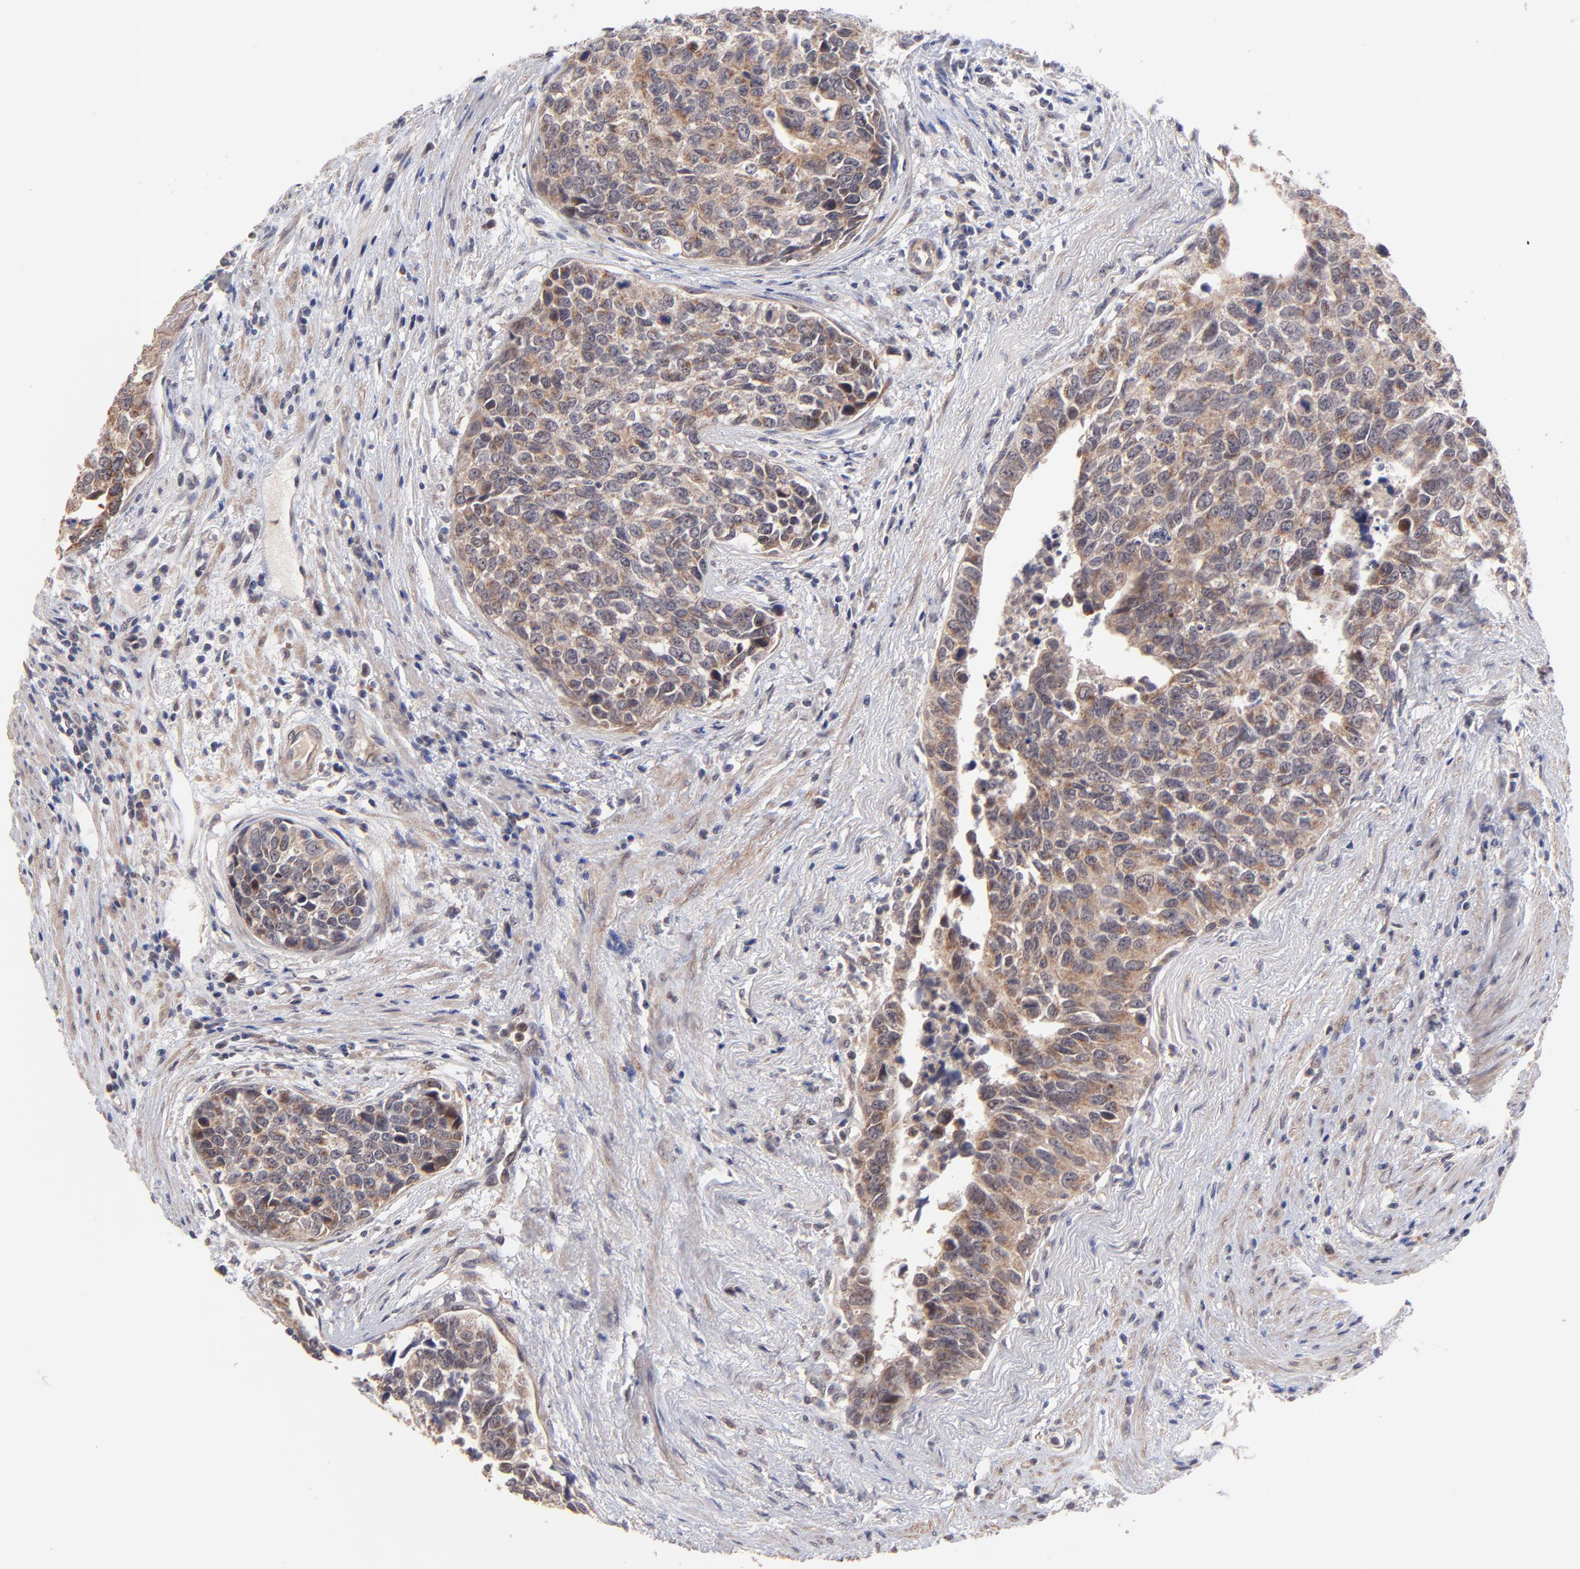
{"staining": {"intensity": "moderate", "quantity": ">75%", "location": "cytoplasmic/membranous"}, "tissue": "urothelial cancer", "cell_type": "Tumor cells", "image_type": "cancer", "snomed": [{"axis": "morphology", "description": "Urothelial carcinoma, High grade"}, {"axis": "topography", "description": "Urinary bladder"}], "caption": "A brown stain shows moderate cytoplasmic/membranous staining of a protein in human urothelial carcinoma (high-grade) tumor cells.", "gene": "BAIAP2L2", "patient": {"sex": "male", "age": 81}}